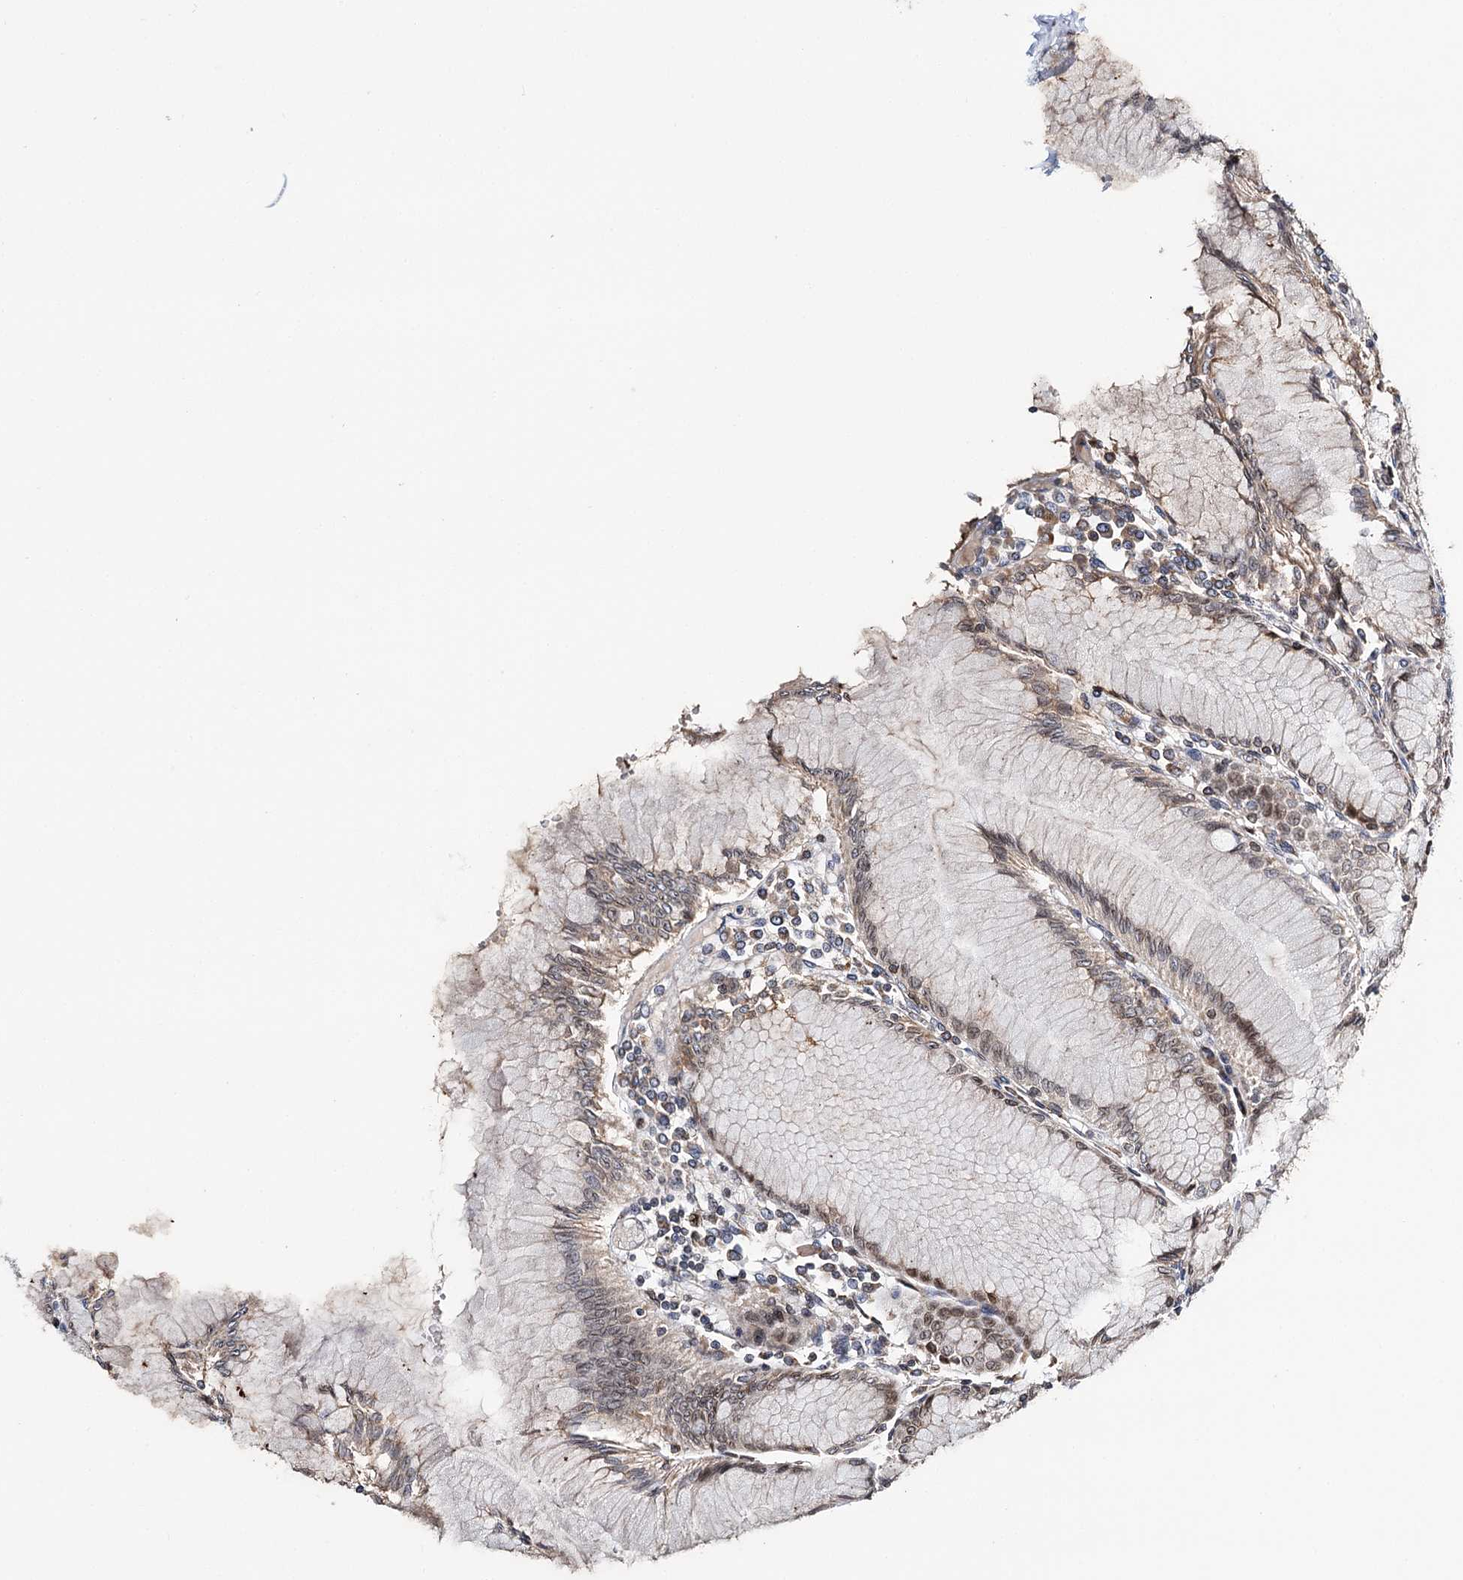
{"staining": {"intensity": "strong", "quantity": "25%-75%", "location": "cytoplasmic/membranous"}, "tissue": "stomach", "cell_type": "Glandular cells", "image_type": "normal", "snomed": [{"axis": "morphology", "description": "Normal tissue, NOS"}, {"axis": "topography", "description": "Stomach"}], "caption": "This is an image of immunohistochemistry staining of normal stomach, which shows strong expression in the cytoplasmic/membranous of glandular cells.", "gene": "CFAP46", "patient": {"sex": "female", "age": 57}}